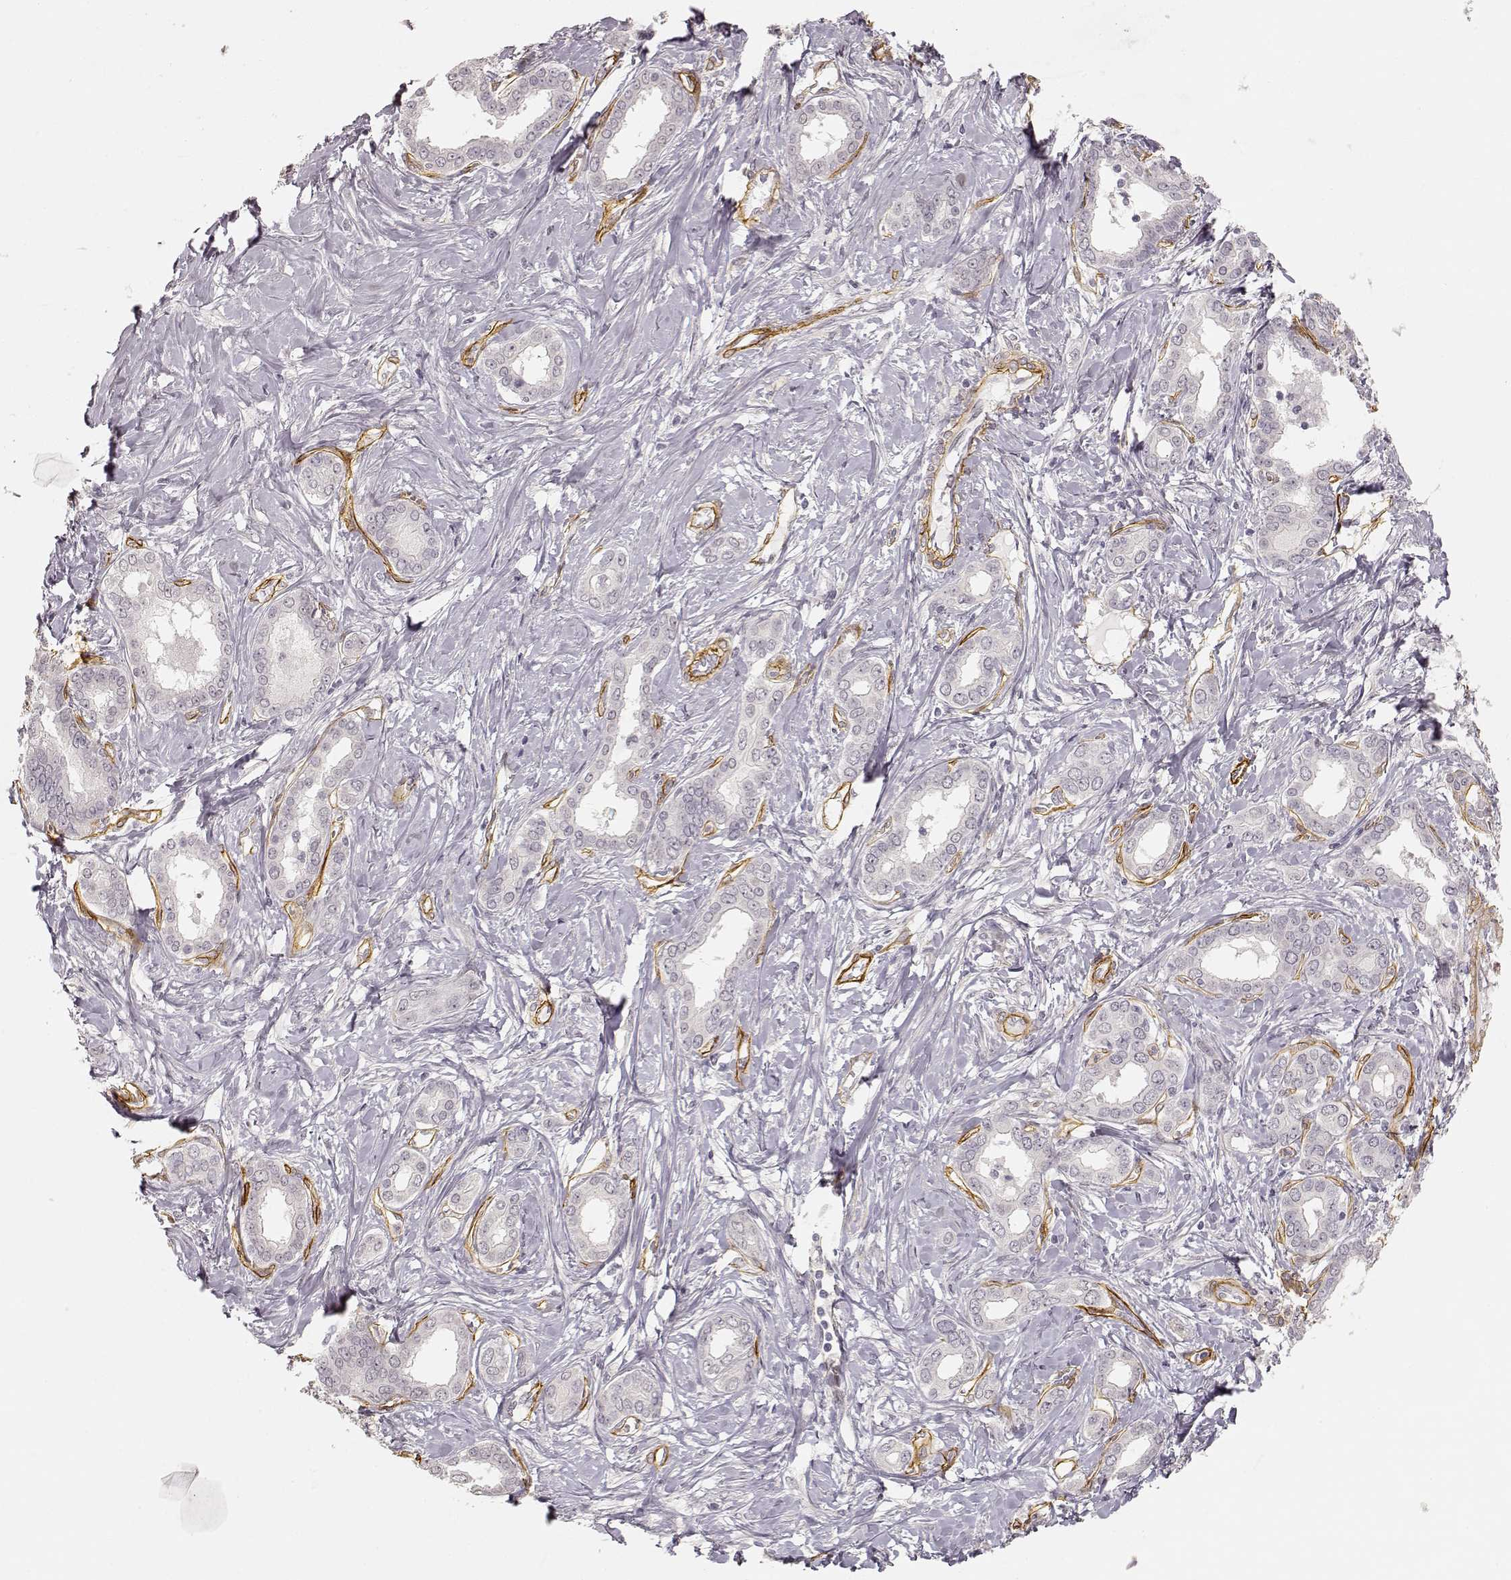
{"staining": {"intensity": "negative", "quantity": "none", "location": "none"}, "tissue": "liver cancer", "cell_type": "Tumor cells", "image_type": "cancer", "snomed": [{"axis": "morphology", "description": "Cholangiocarcinoma"}, {"axis": "topography", "description": "Liver"}], "caption": "Tumor cells are negative for brown protein staining in liver cancer (cholangiocarcinoma).", "gene": "LAMA4", "patient": {"sex": "female", "age": 47}}